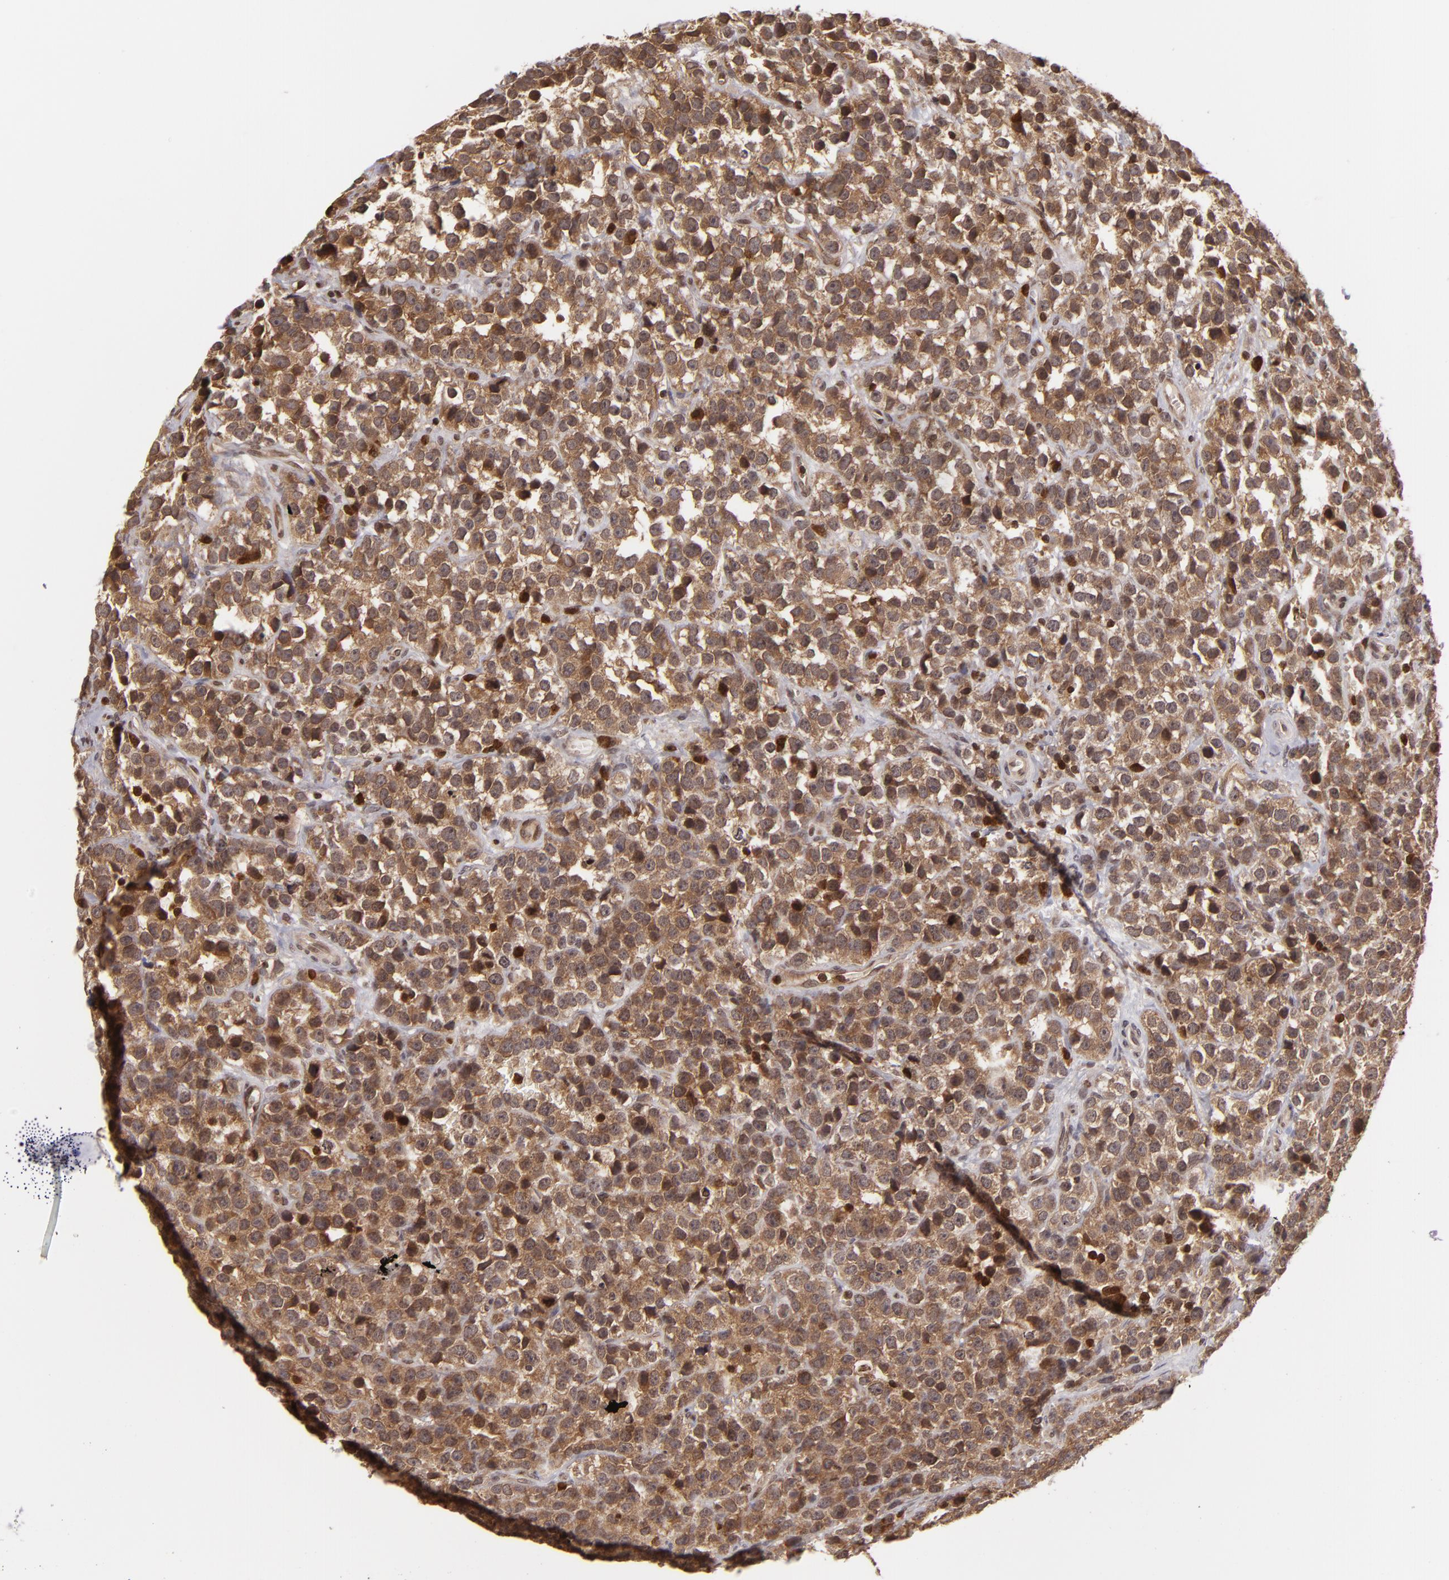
{"staining": {"intensity": "strong", "quantity": ">75%", "location": "cytoplasmic/membranous"}, "tissue": "testis cancer", "cell_type": "Tumor cells", "image_type": "cancer", "snomed": [{"axis": "morphology", "description": "Seminoma, NOS"}, {"axis": "topography", "description": "Testis"}], "caption": "The immunohistochemical stain labels strong cytoplasmic/membranous positivity in tumor cells of testis cancer tissue.", "gene": "ZBTB33", "patient": {"sex": "male", "age": 25}}